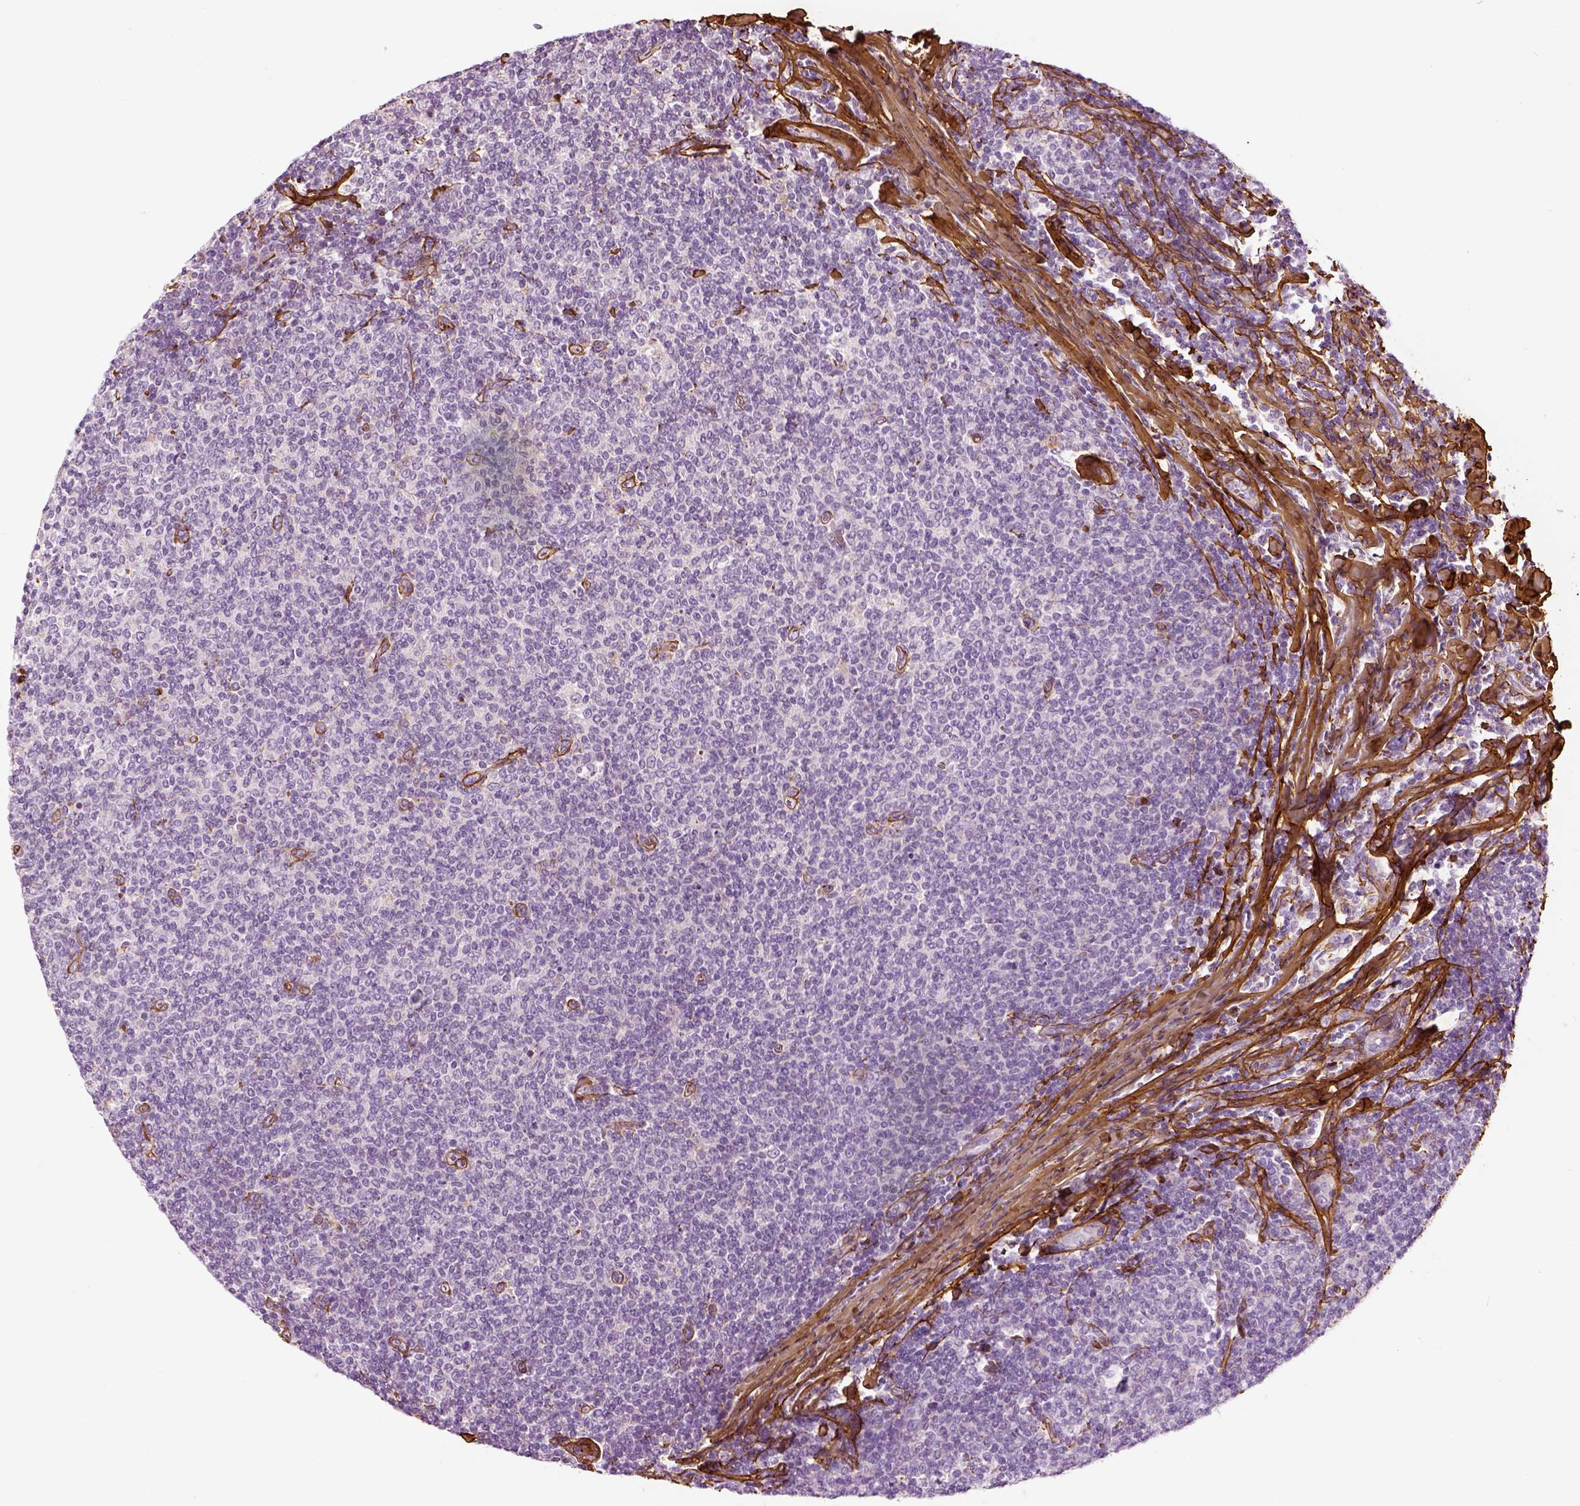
{"staining": {"intensity": "negative", "quantity": "none", "location": "none"}, "tissue": "lymphoma", "cell_type": "Tumor cells", "image_type": "cancer", "snomed": [{"axis": "morphology", "description": "Malignant lymphoma, non-Hodgkin's type, Low grade"}, {"axis": "topography", "description": "Lymph node"}], "caption": "Immunohistochemical staining of human malignant lymphoma, non-Hodgkin's type (low-grade) exhibits no significant positivity in tumor cells. (Brightfield microscopy of DAB (3,3'-diaminobenzidine) immunohistochemistry at high magnification).", "gene": "COL6A2", "patient": {"sex": "male", "age": 52}}